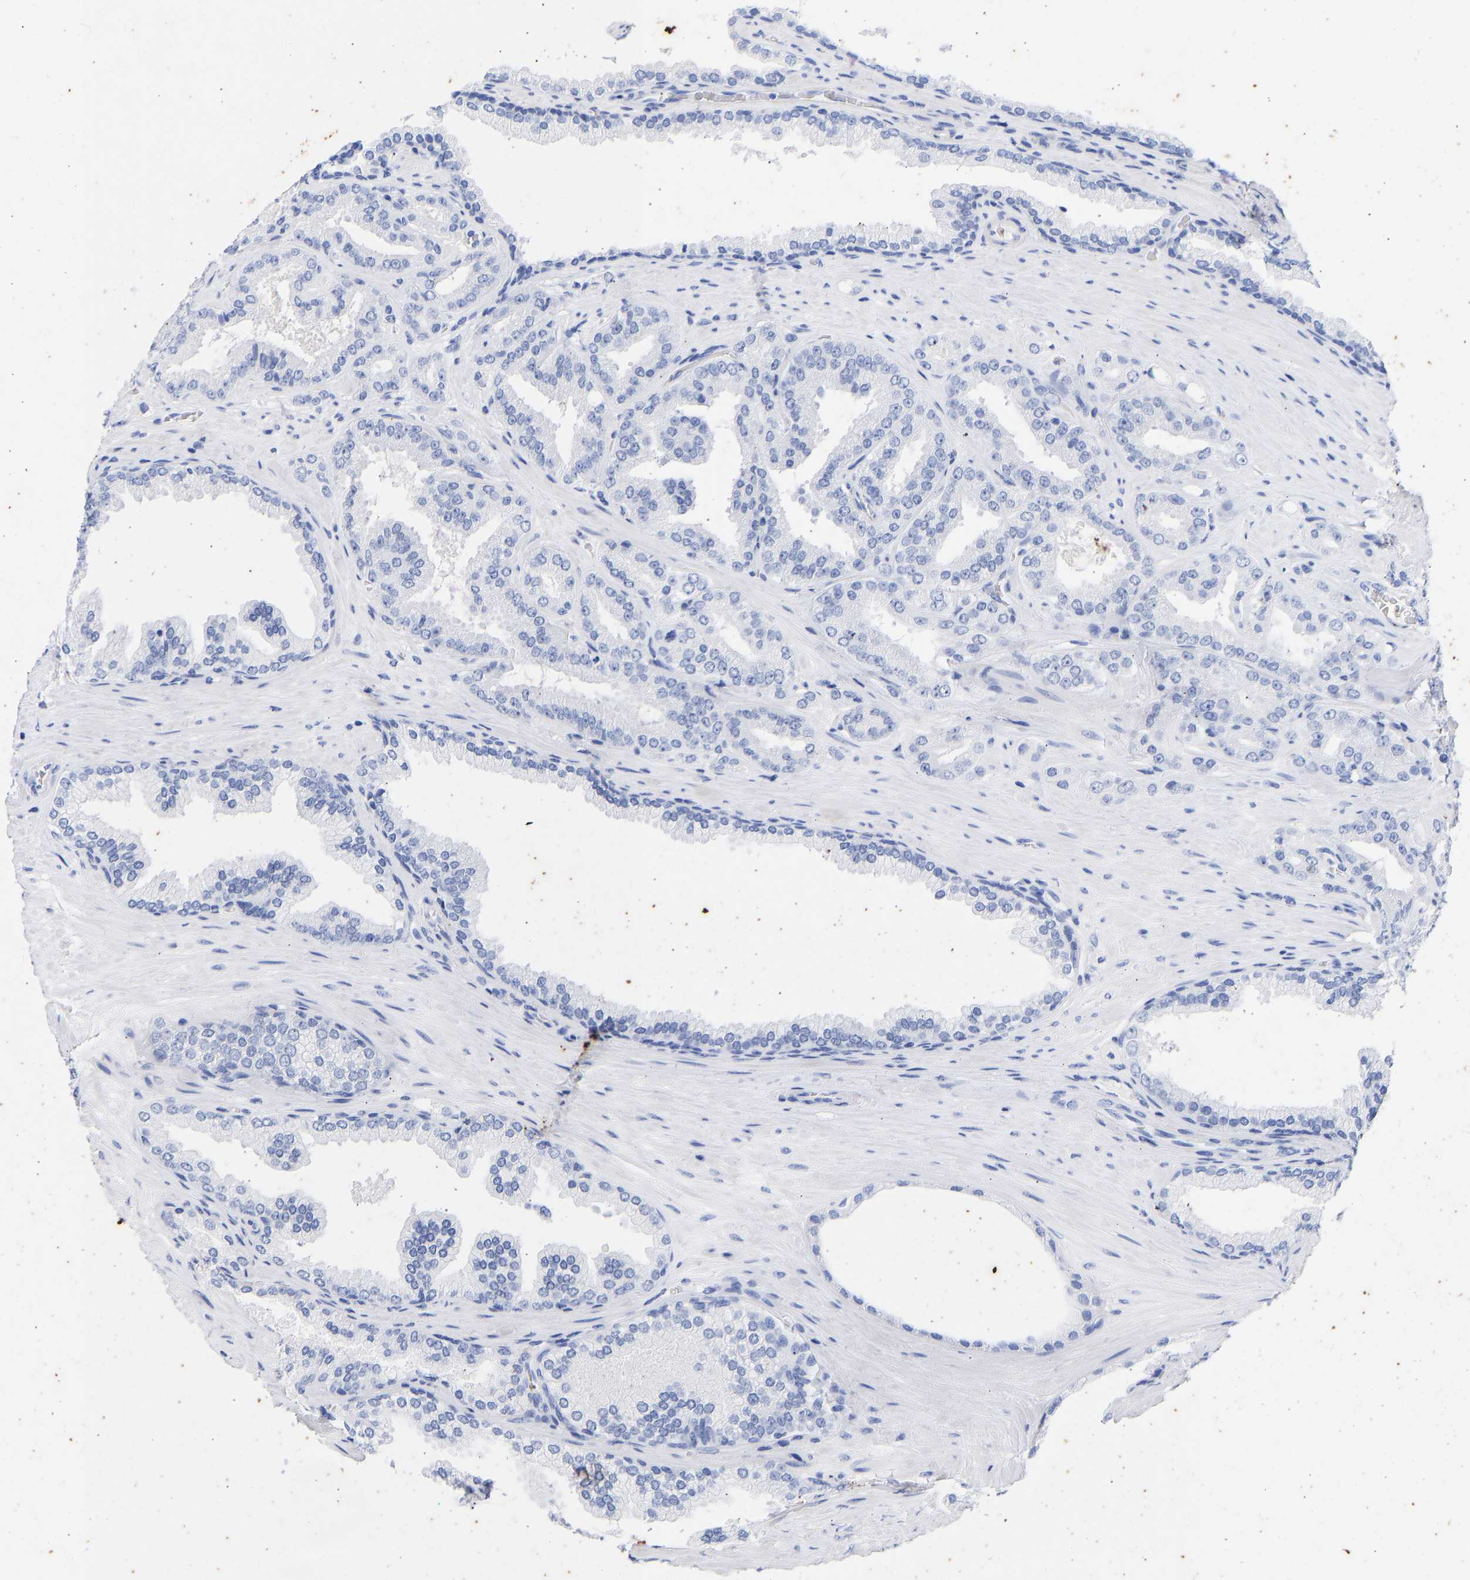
{"staining": {"intensity": "negative", "quantity": "none", "location": "none"}, "tissue": "prostate cancer", "cell_type": "Tumor cells", "image_type": "cancer", "snomed": [{"axis": "morphology", "description": "Adenocarcinoma, High grade"}, {"axis": "topography", "description": "Prostate"}], "caption": "The immunohistochemistry (IHC) histopathology image has no significant expression in tumor cells of high-grade adenocarcinoma (prostate) tissue.", "gene": "KRT1", "patient": {"sex": "male", "age": 71}}